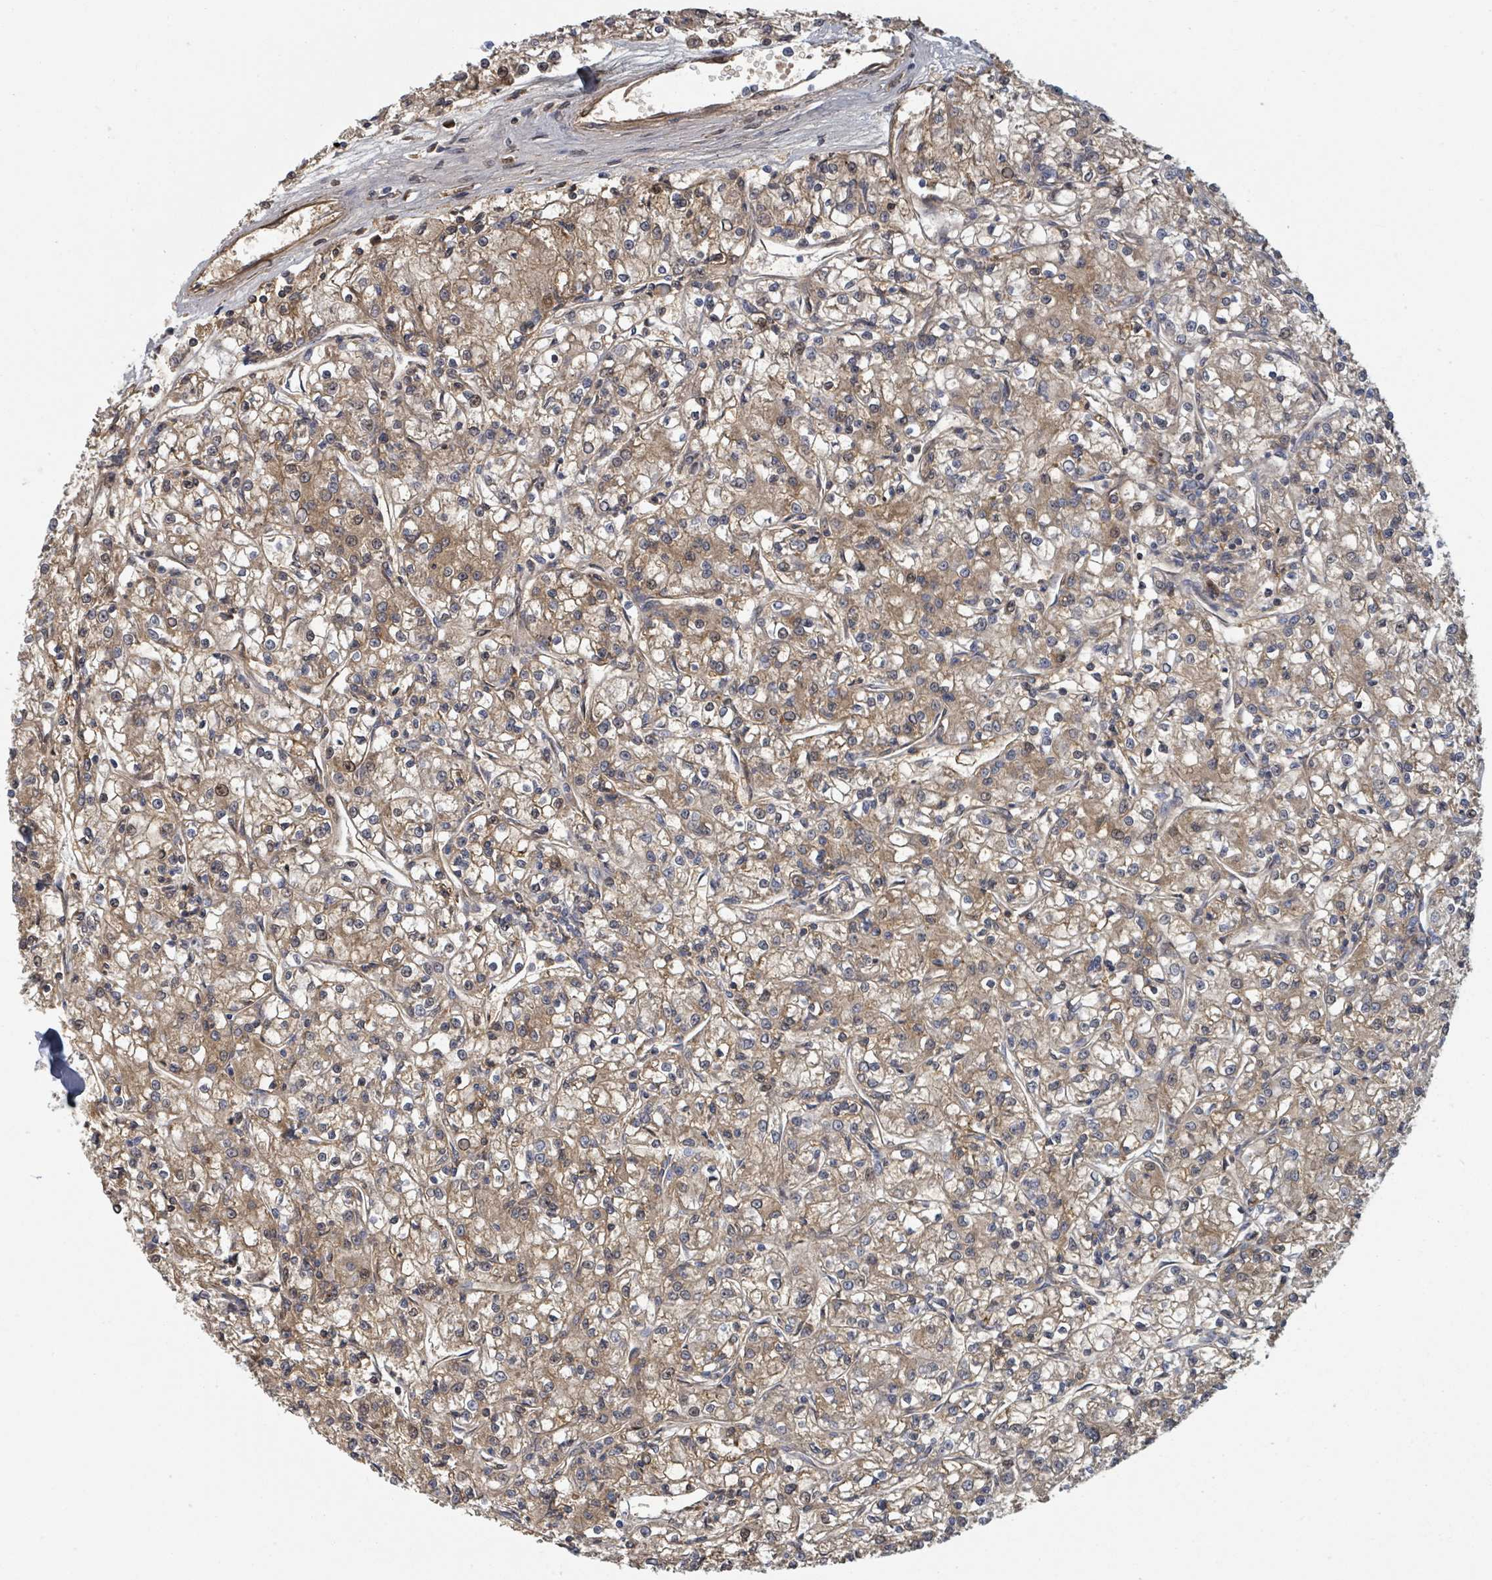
{"staining": {"intensity": "moderate", "quantity": ">75%", "location": "cytoplasmic/membranous"}, "tissue": "renal cancer", "cell_type": "Tumor cells", "image_type": "cancer", "snomed": [{"axis": "morphology", "description": "Adenocarcinoma, NOS"}, {"axis": "topography", "description": "Kidney"}], "caption": "DAB immunohistochemical staining of human adenocarcinoma (renal) exhibits moderate cytoplasmic/membranous protein positivity in approximately >75% of tumor cells.", "gene": "GABBR1", "patient": {"sex": "female", "age": 59}}